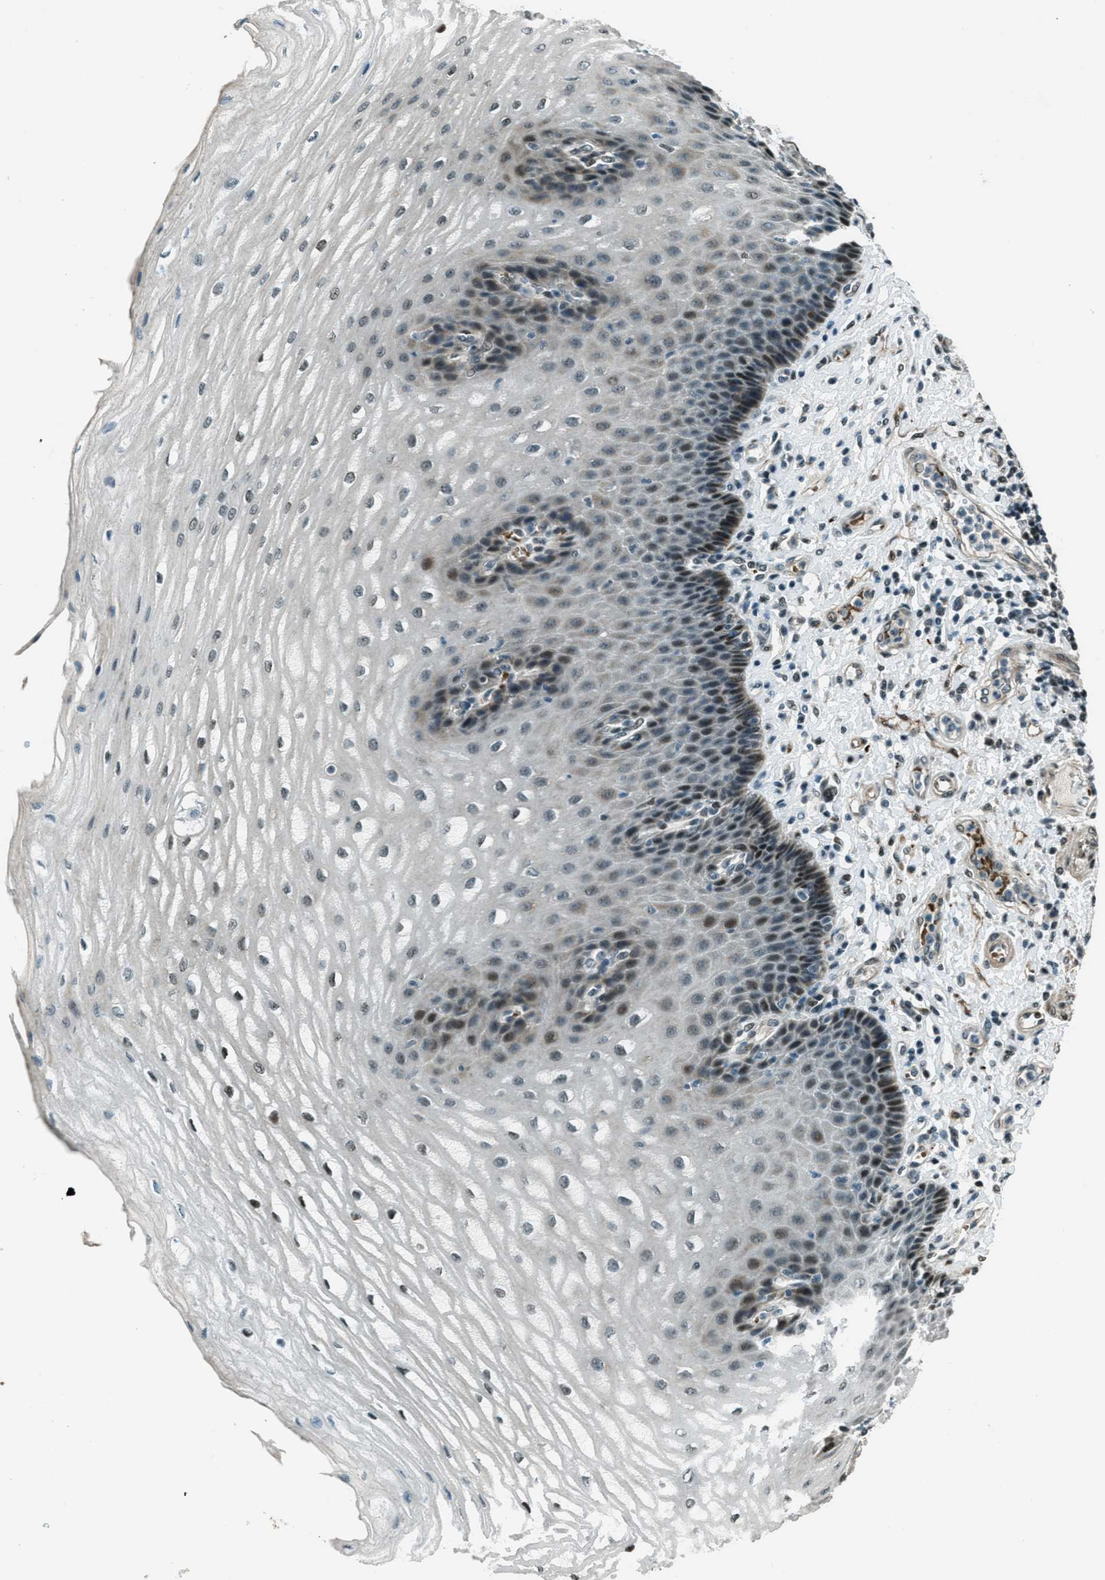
{"staining": {"intensity": "moderate", "quantity": "25%-75%", "location": "cytoplasmic/membranous,nuclear"}, "tissue": "esophagus", "cell_type": "Squamous epithelial cells", "image_type": "normal", "snomed": [{"axis": "morphology", "description": "Normal tissue, NOS"}, {"axis": "topography", "description": "Esophagus"}], "caption": "Brown immunohistochemical staining in unremarkable human esophagus shows moderate cytoplasmic/membranous,nuclear positivity in about 25%-75% of squamous epithelial cells.", "gene": "TARDBP", "patient": {"sex": "male", "age": 54}}